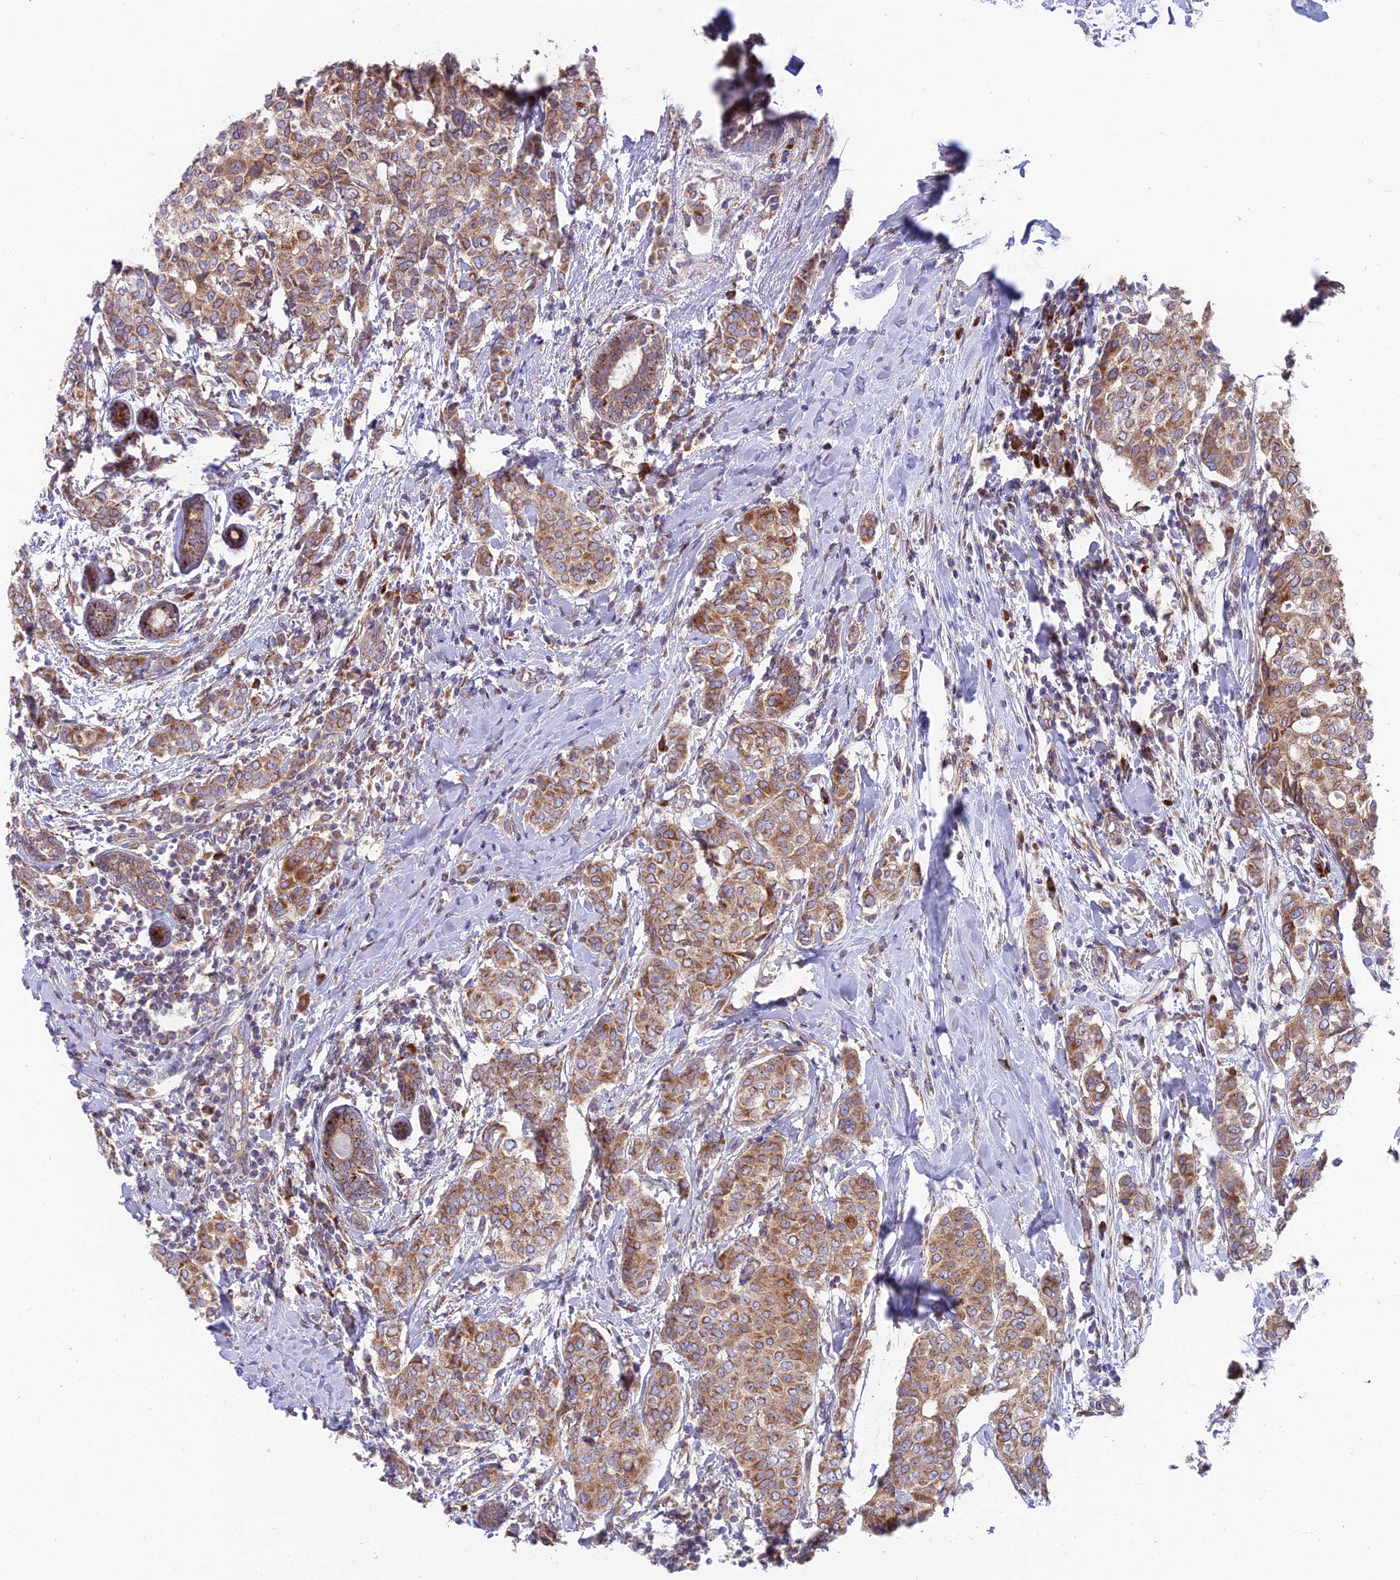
{"staining": {"intensity": "moderate", "quantity": ">75%", "location": "cytoplasmic/membranous"}, "tissue": "breast cancer", "cell_type": "Tumor cells", "image_type": "cancer", "snomed": [{"axis": "morphology", "description": "Lobular carcinoma"}, {"axis": "topography", "description": "Breast"}], "caption": "This photomicrograph reveals lobular carcinoma (breast) stained with IHC to label a protein in brown. The cytoplasmic/membranous of tumor cells show moderate positivity for the protein. Nuclei are counter-stained blue.", "gene": "TBC1D20", "patient": {"sex": "female", "age": 51}}